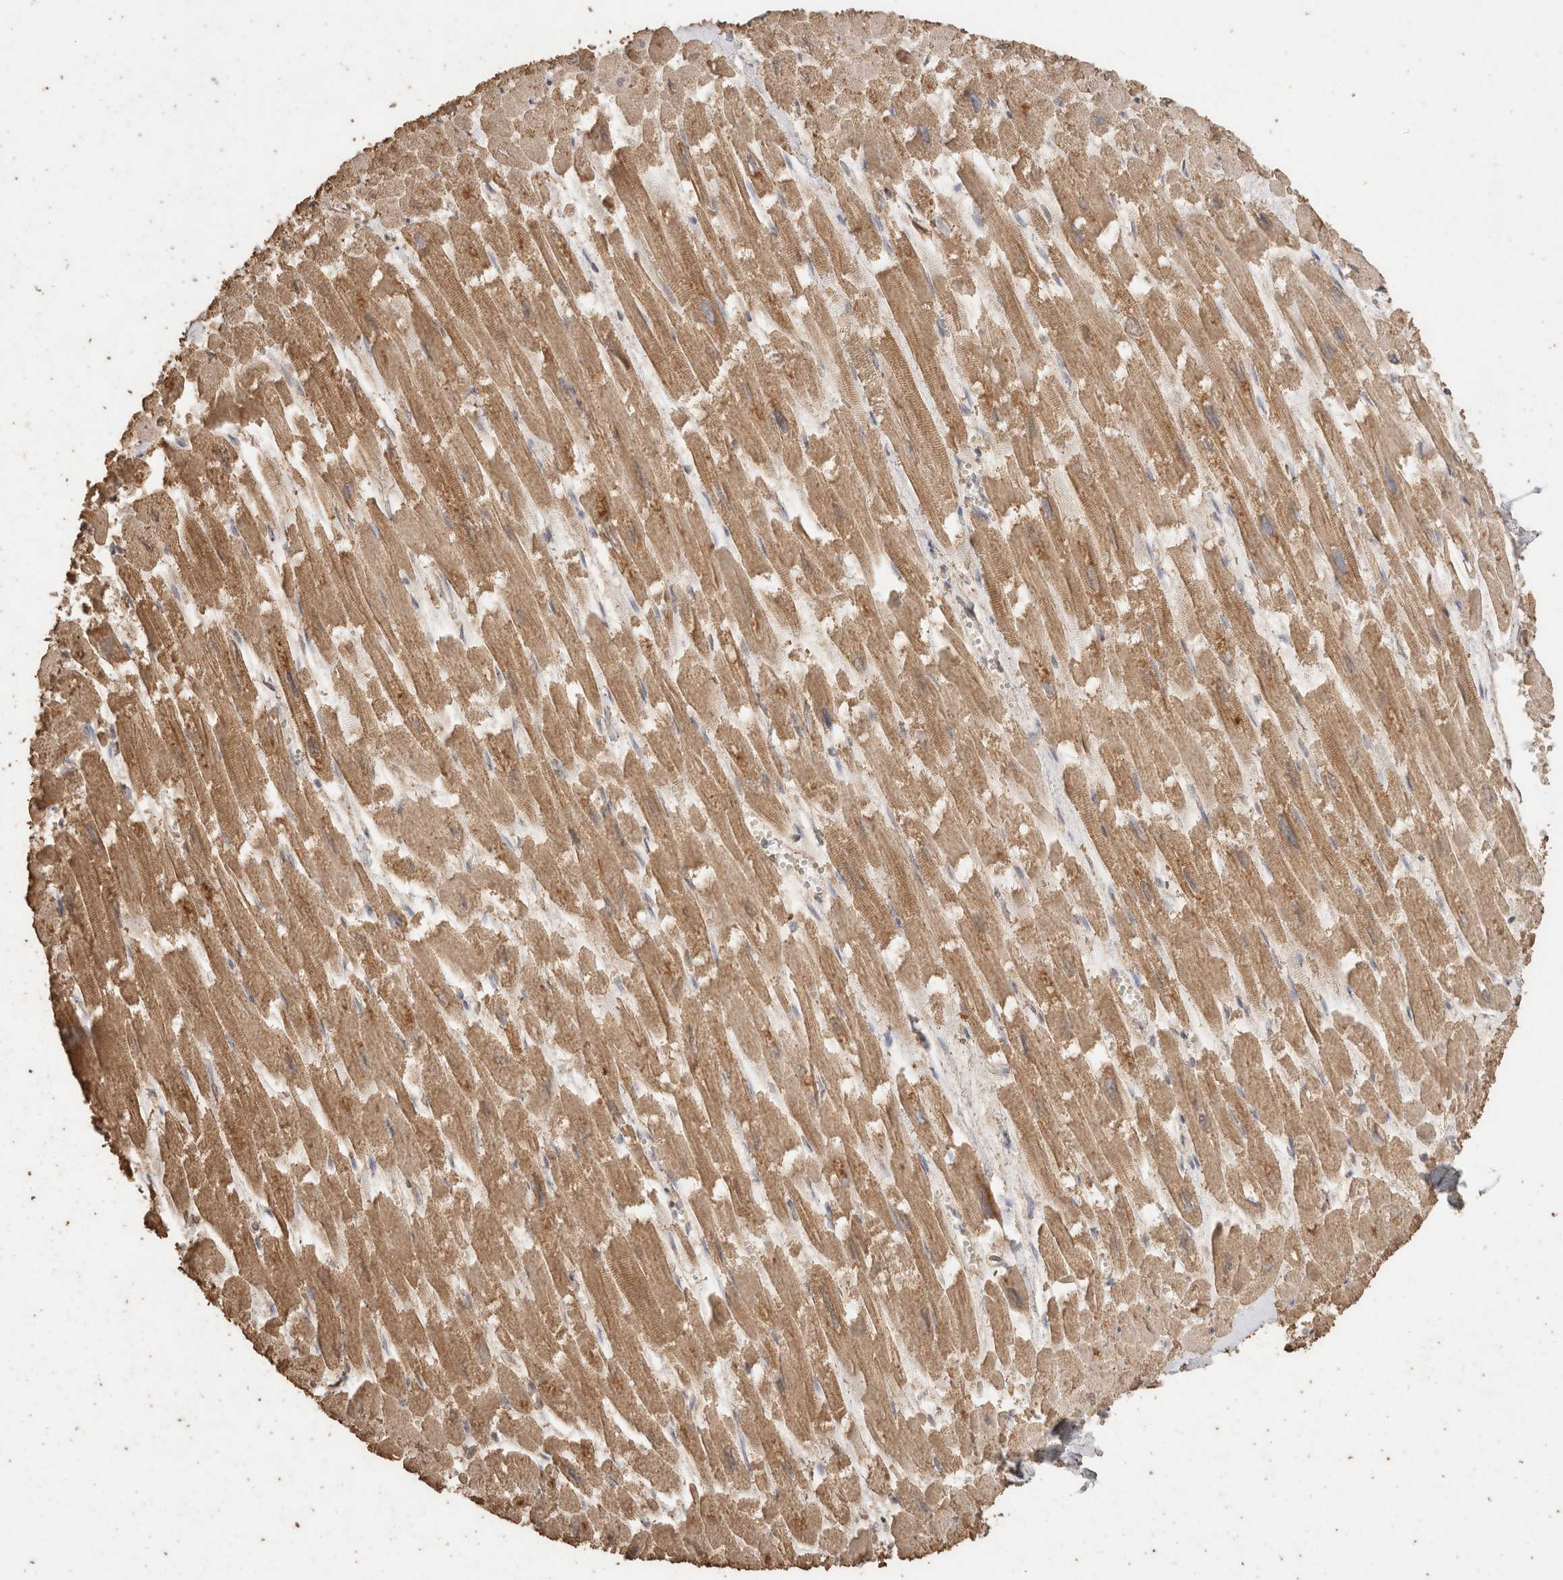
{"staining": {"intensity": "moderate", "quantity": ">75%", "location": "cytoplasmic/membranous"}, "tissue": "heart muscle", "cell_type": "Cardiomyocytes", "image_type": "normal", "snomed": [{"axis": "morphology", "description": "Normal tissue, NOS"}, {"axis": "topography", "description": "Heart"}], "caption": "Immunohistochemical staining of benign heart muscle exhibits >75% levels of moderate cytoplasmic/membranous protein expression in approximately >75% of cardiomyocytes.", "gene": "CX3CL1", "patient": {"sex": "male", "age": 54}}